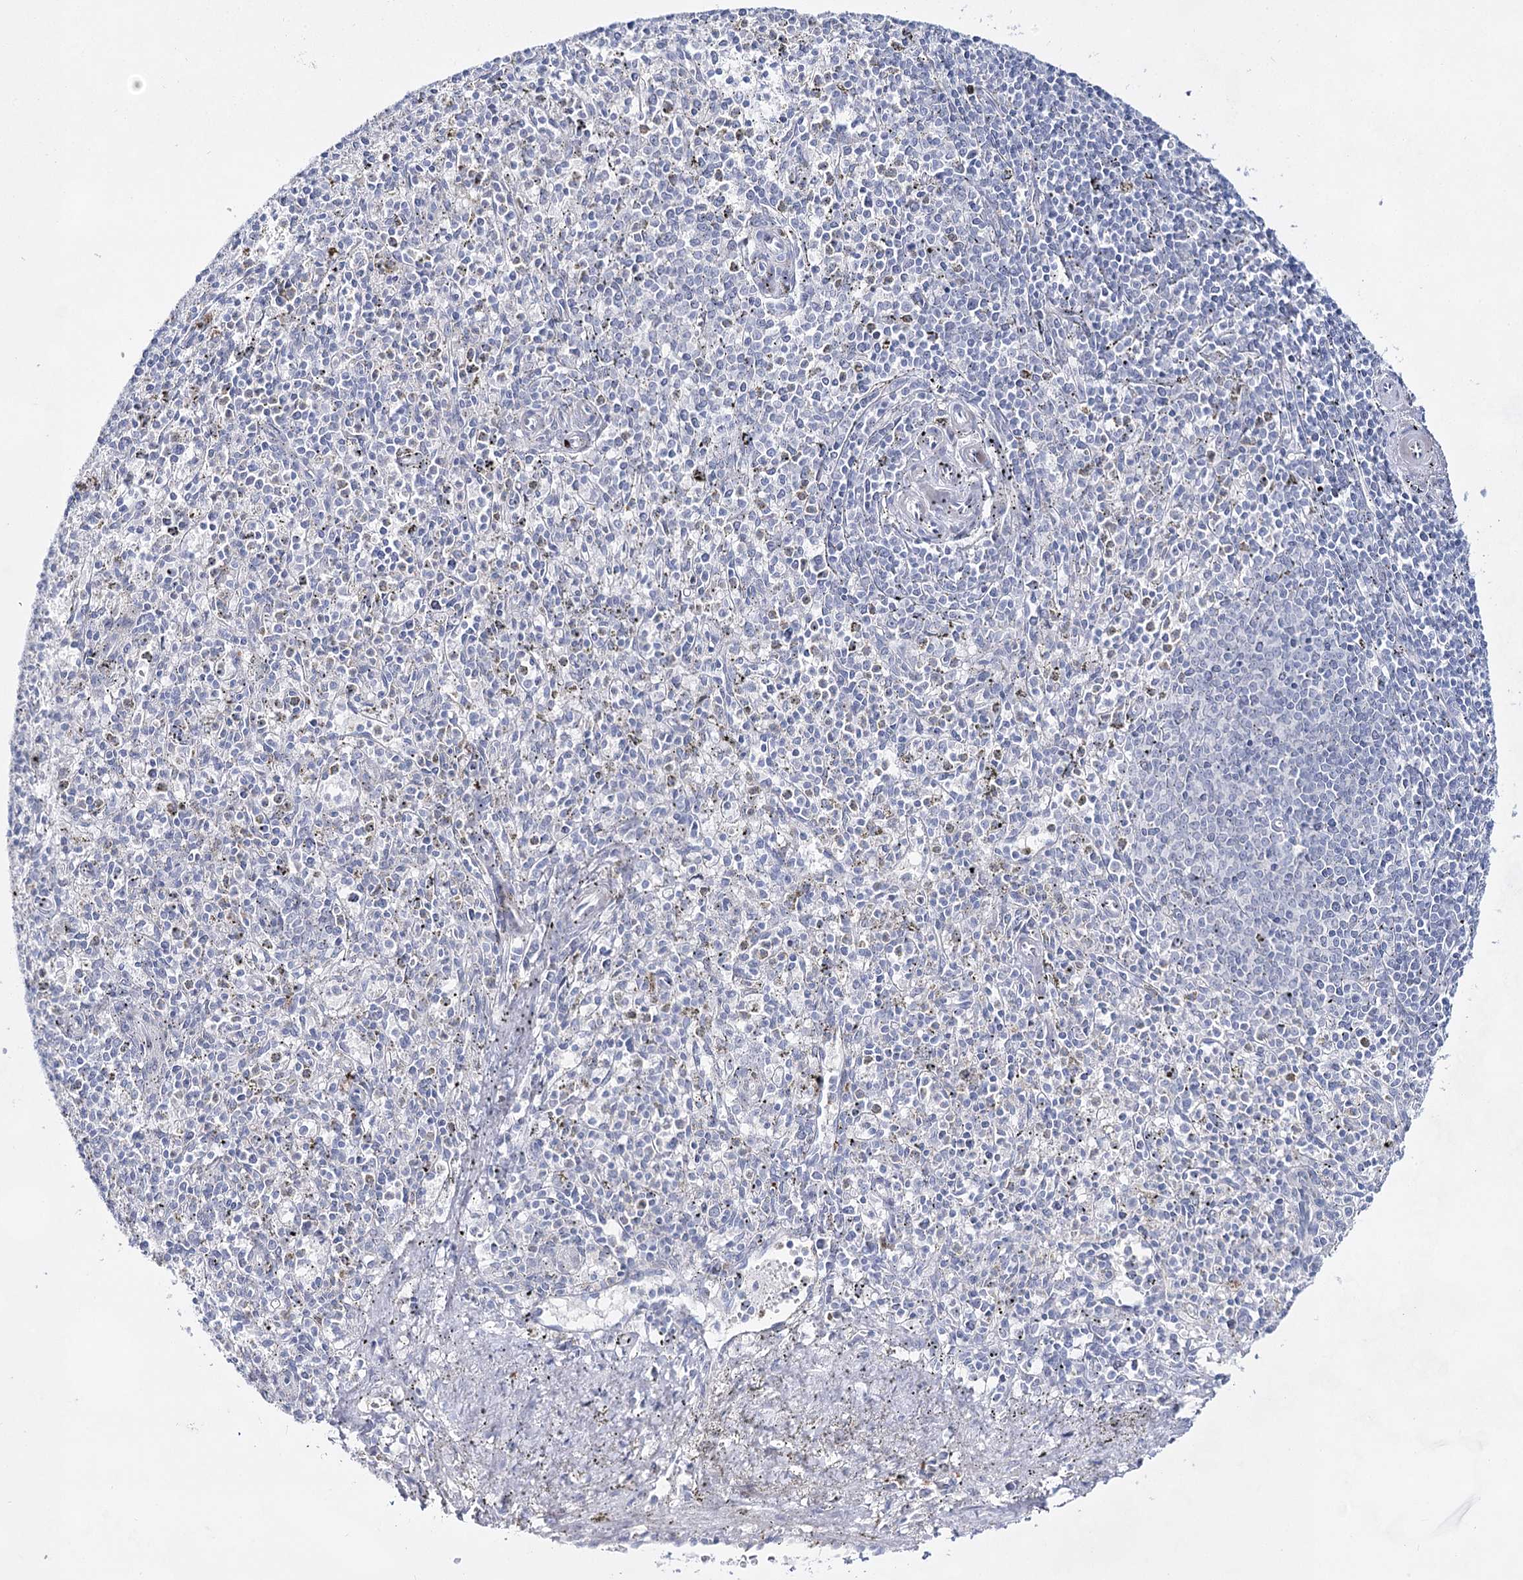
{"staining": {"intensity": "negative", "quantity": "none", "location": "none"}, "tissue": "spleen", "cell_type": "Cells in red pulp", "image_type": "normal", "snomed": [{"axis": "morphology", "description": "Normal tissue, NOS"}, {"axis": "topography", "description": "Spleen"}], "caption": "High magnification brightfield microscopy of benign spleen stained with DAB (3,3'-diaminobenzidine) (brown) and counterstained with hematoxylin (blue): cells in red pulp show no significant staining. Brightfield microscopy of immunohistochemistry stained with DAB (3,3'-diaminobenzidine) (brown) and hematoxylin (blue), captured at high magnification.", "gene": "BPHL", "patient": {"sex": "male", "age": 72}}